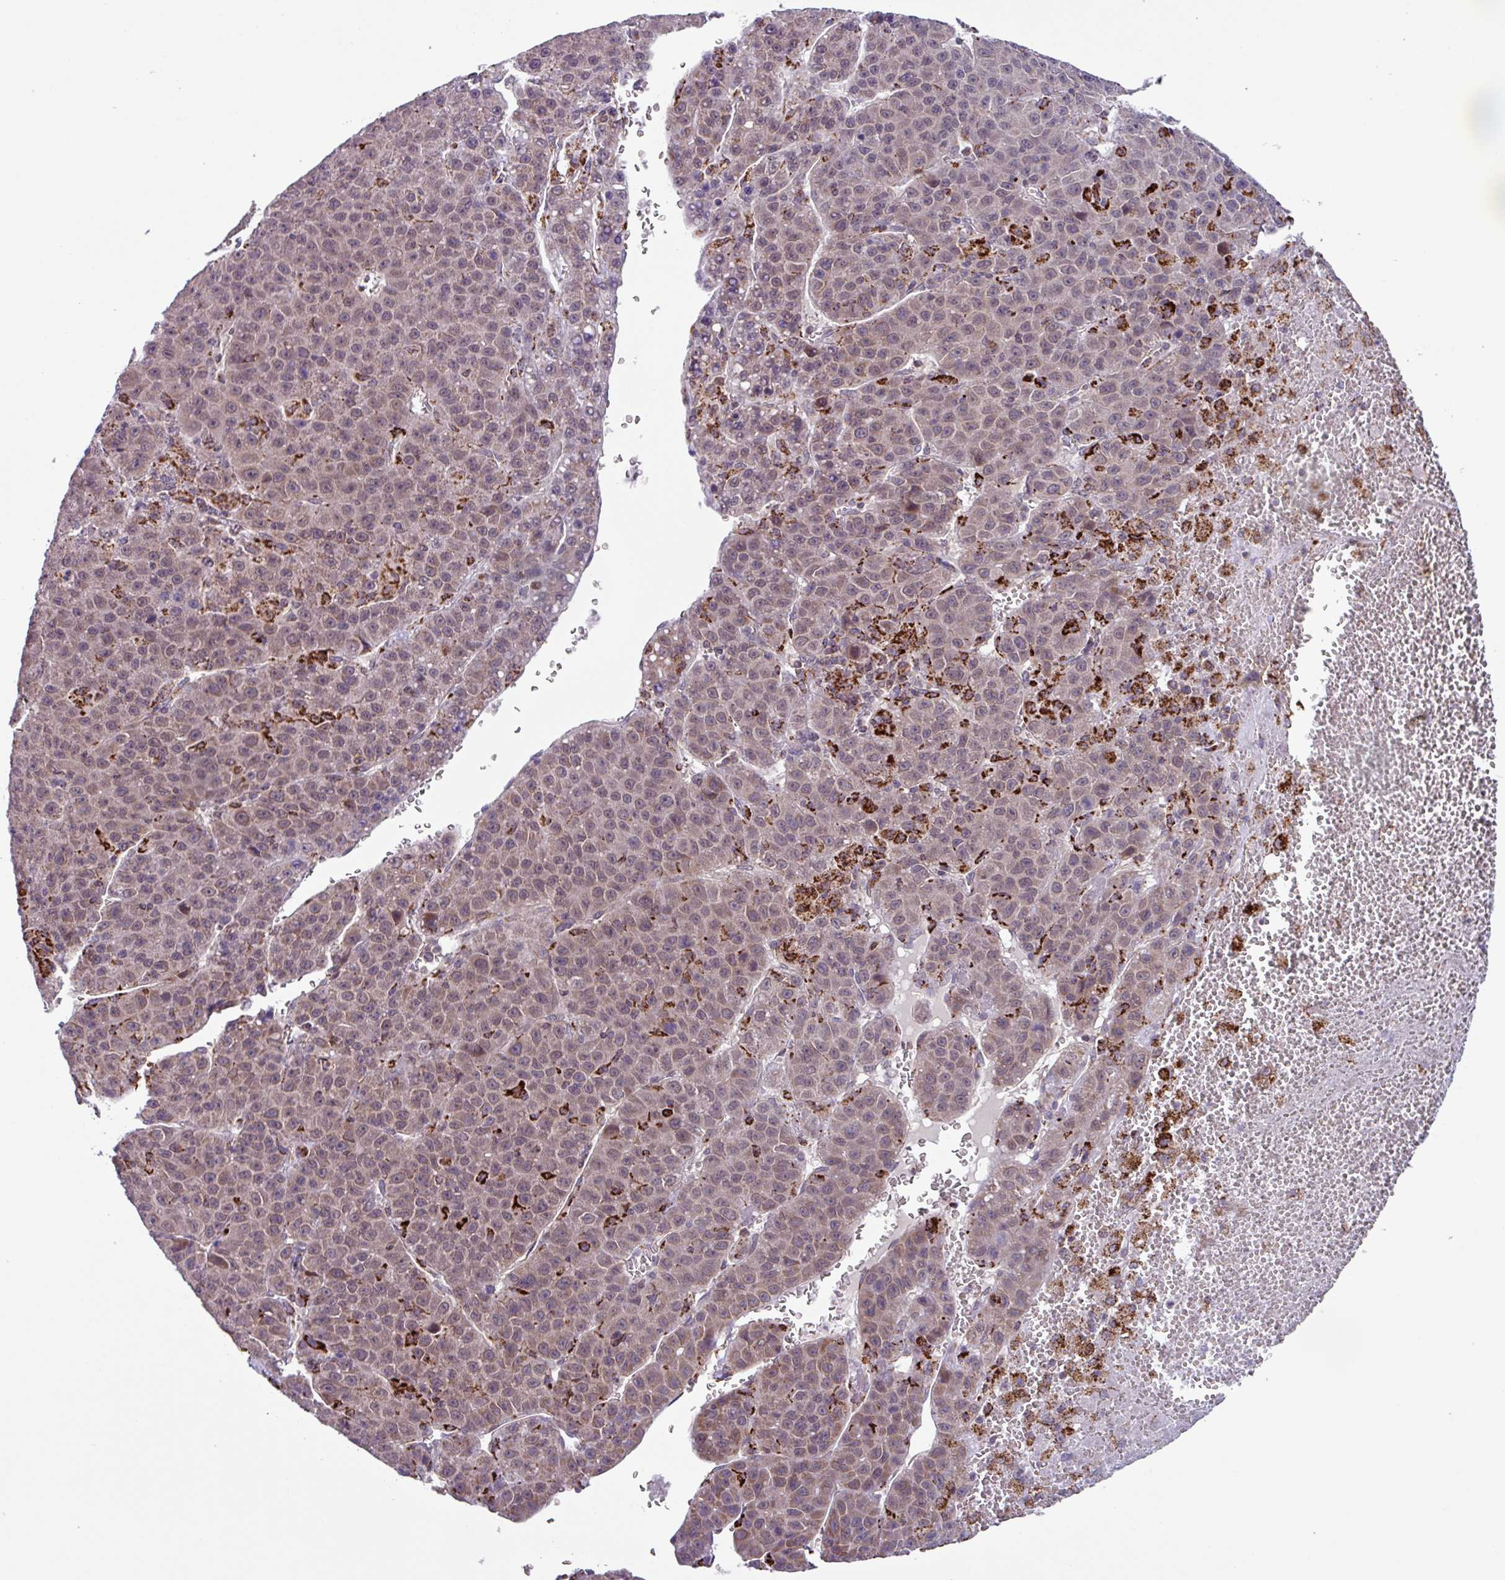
{"staining": {"intensity": "weak", "quantity": ">75%", "location": "cytoplasmic/membranous"}, "tissue": "liver cancer", "cell_type": "Tumor cells", "image_type": "cancer", "snomed": [{"axis": "morphology", "description": "Carcinoma, Hepatocellular, NOS"}, {"axis": "topography", "description": "Liver"}], "caption": "DAB (3,3'-diaminobenzidine) immunohistochemical staining of human liver hepatocellular carcinoma reveals weak cytoplasmic/membranous protein expression in approximately >75% of tumor cells. The protein of interest is shown in brown color, while the nuclei are stained blue.", "gene": "AKIRIN1", "patient": {"sex": "female", "age": 53}}